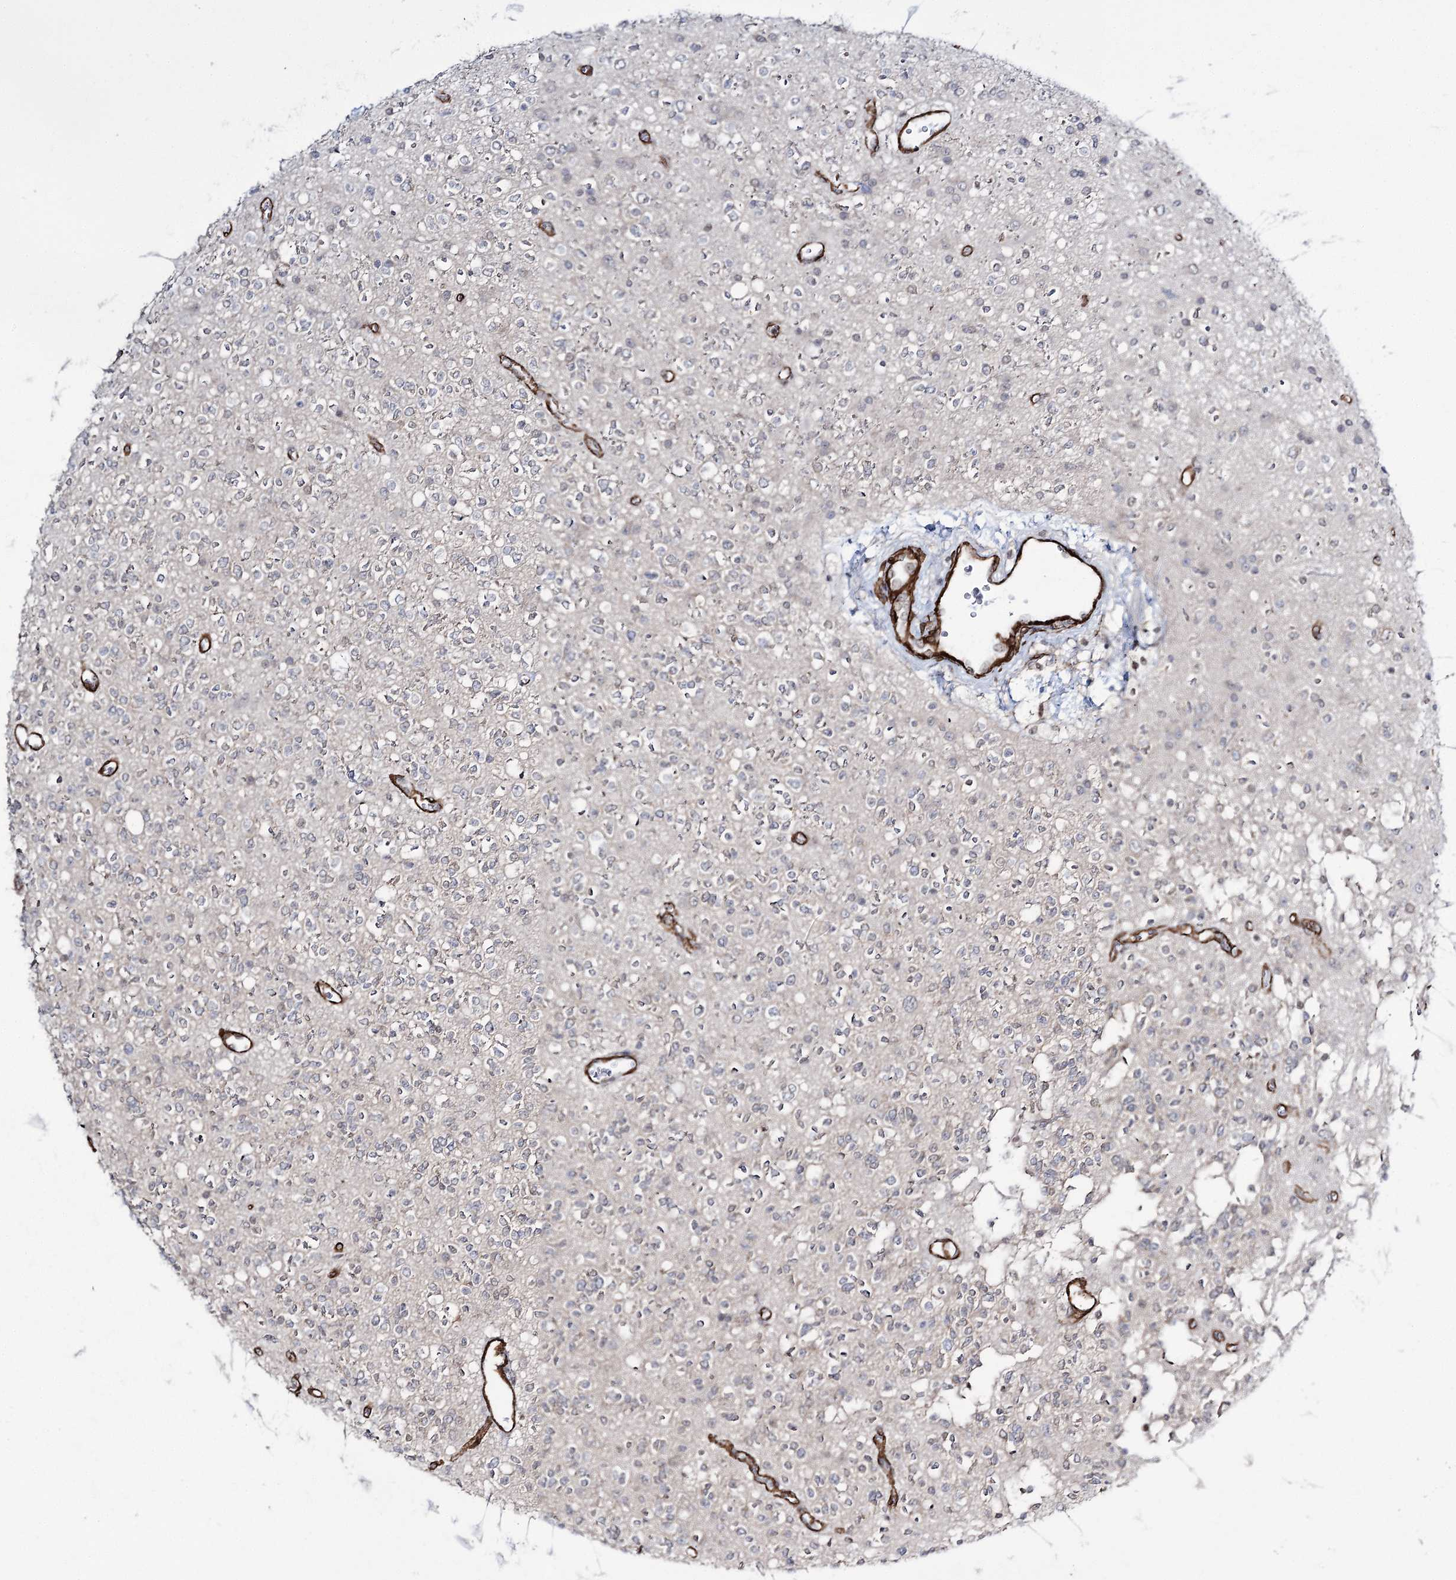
{"staining": {"intensity": "negative", "quantity": "none", "location": "none"}, "tissue": "glioma", "cell_type": "Tumor cells", "image_type": "cancer", "snomed": [{"axis": "morphology", "description": "Glioma, malignant, High grade"}, {"axis": "topography", "description": "Brain"}], "caption": "Protein analysis of glioma demonstrates no significant expression in tumor cells.", "gene": "CWF19L1", "patient": {"sex": "male", "age": 34}}